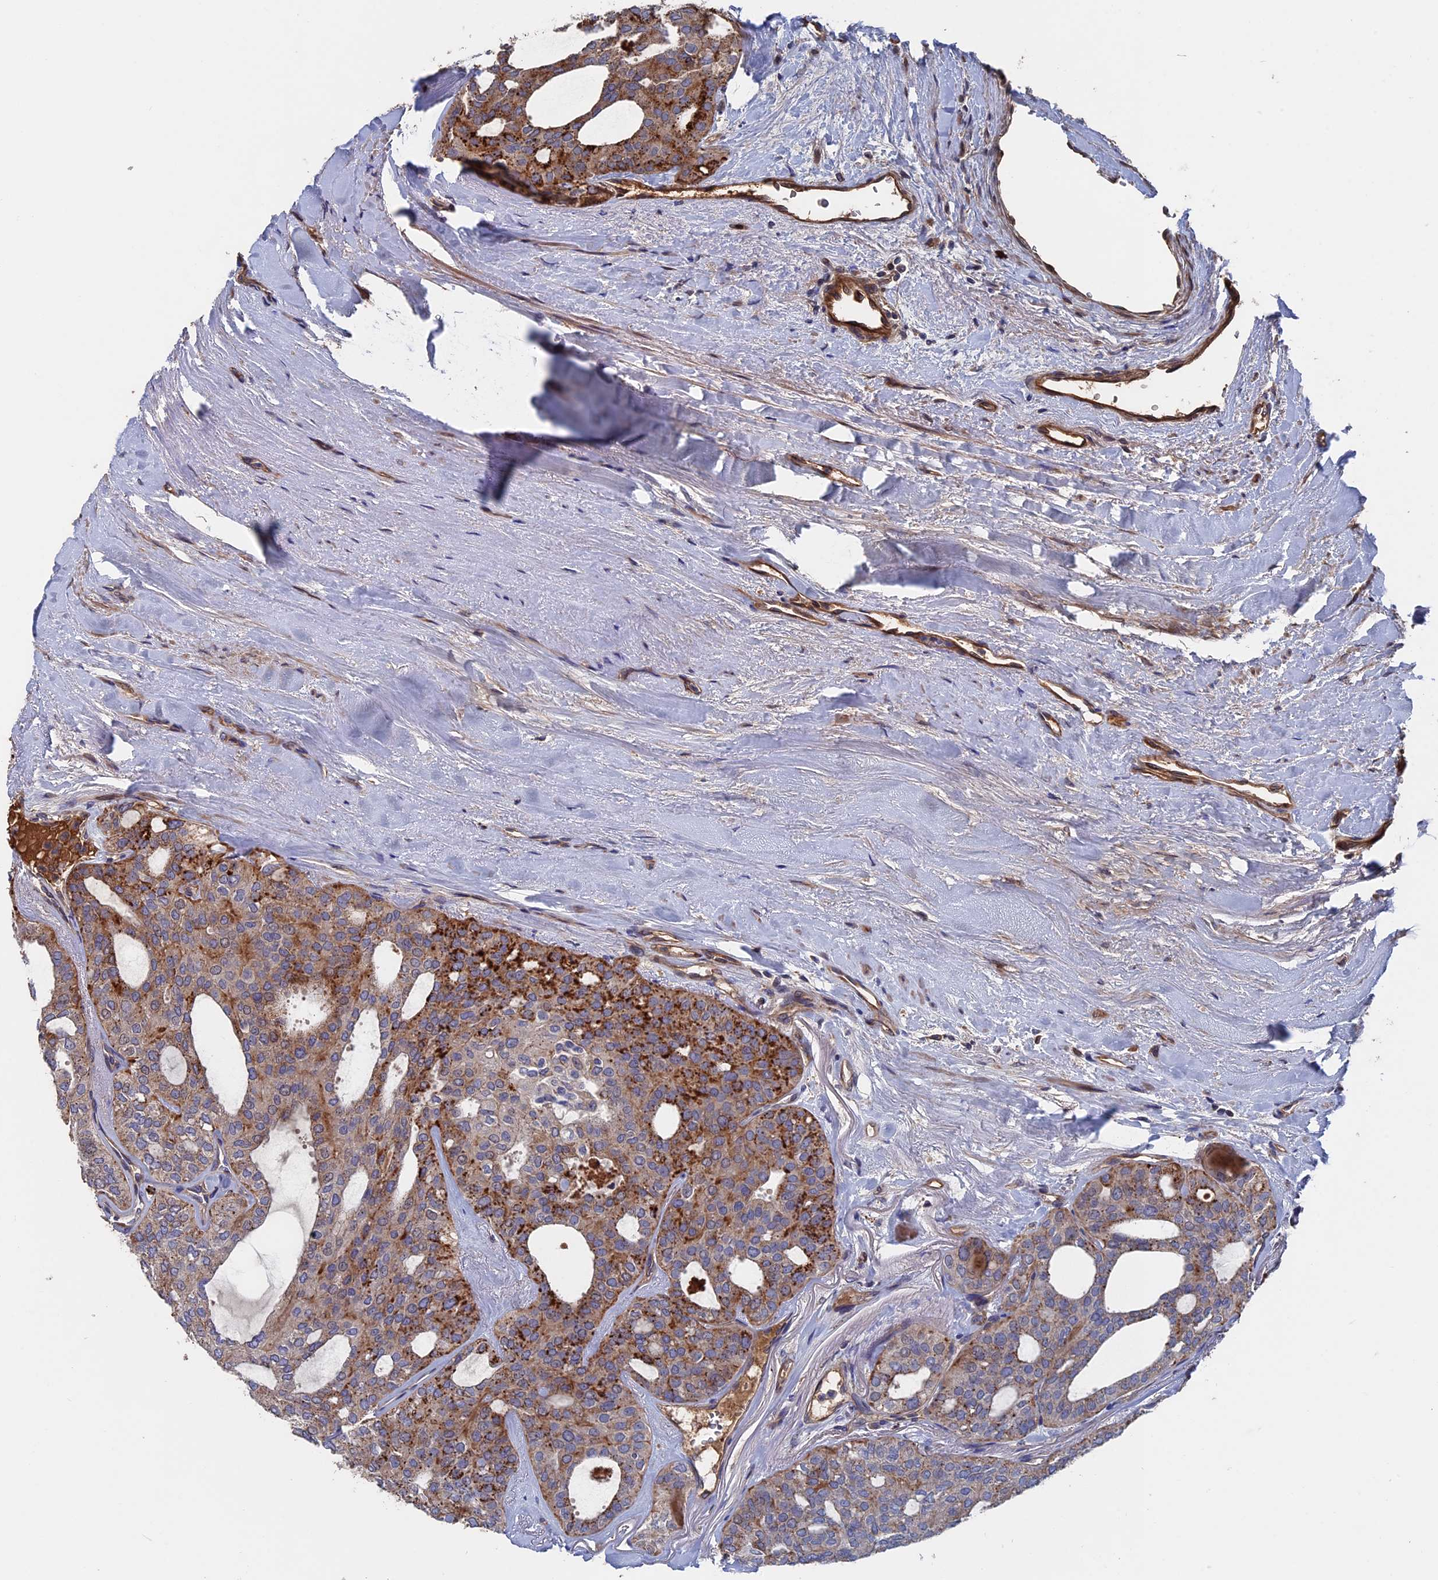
{"staining": {"intensity": "moderate", "quantity": ">75%", "location": "cytoplasmic/membranous"}, "tissue": "thyroid cancer", "cell_type": "Tumor cells", "image_type": "cancer", "snomed": [{"axis": "morphology", "description": "Follicular adenoma carcinoma, NOS"}, {"axis": "topography", "description": "Thyroid gland"}], "caption": "Thyroid cancer stained with a brown dye displays moderate cytoplasmic/membranous positive staining in approximately >75% of tumor cells.", "gene": "RPUSD1", "patient": {"sex": "male", "age": 75}}